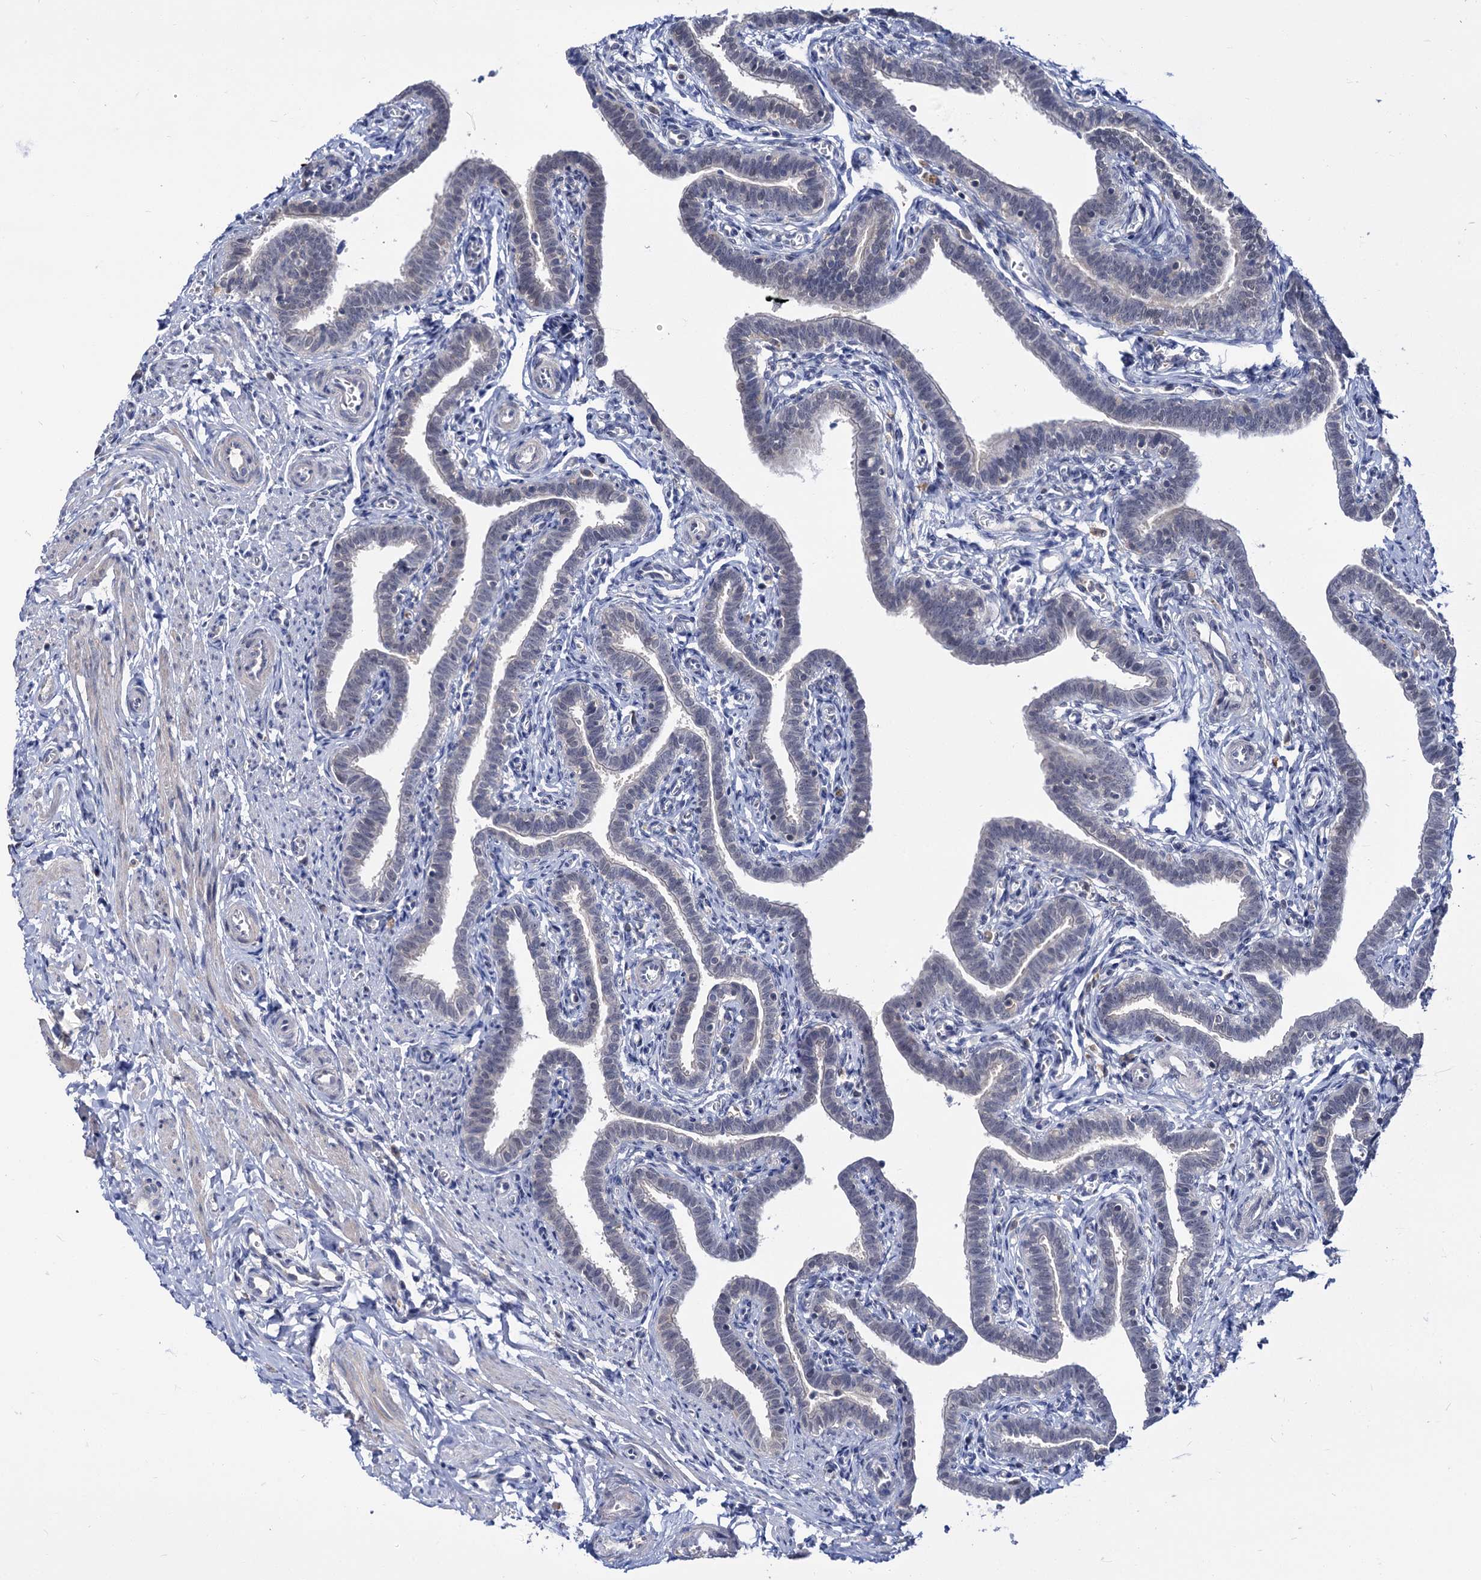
{"staining": {"intensity": "negative", "quantity": "none", "location": "none"}, "tissue": "fallopian tube", "cell_type": "Glandular cells", "image_type": "normal", "snomed": [{"axis": "morphology", "description": "Normal tissue, NOS"}, {"axis": "topography", "description": "Fallopian tube"}], "caption": "Human fallopian tube stained for a protein using immunohistochemistry (IHC) demonstrates no staining in glandular cells.", "gene": "NEK10", "patient": {"sex": "female", "age": 36}}